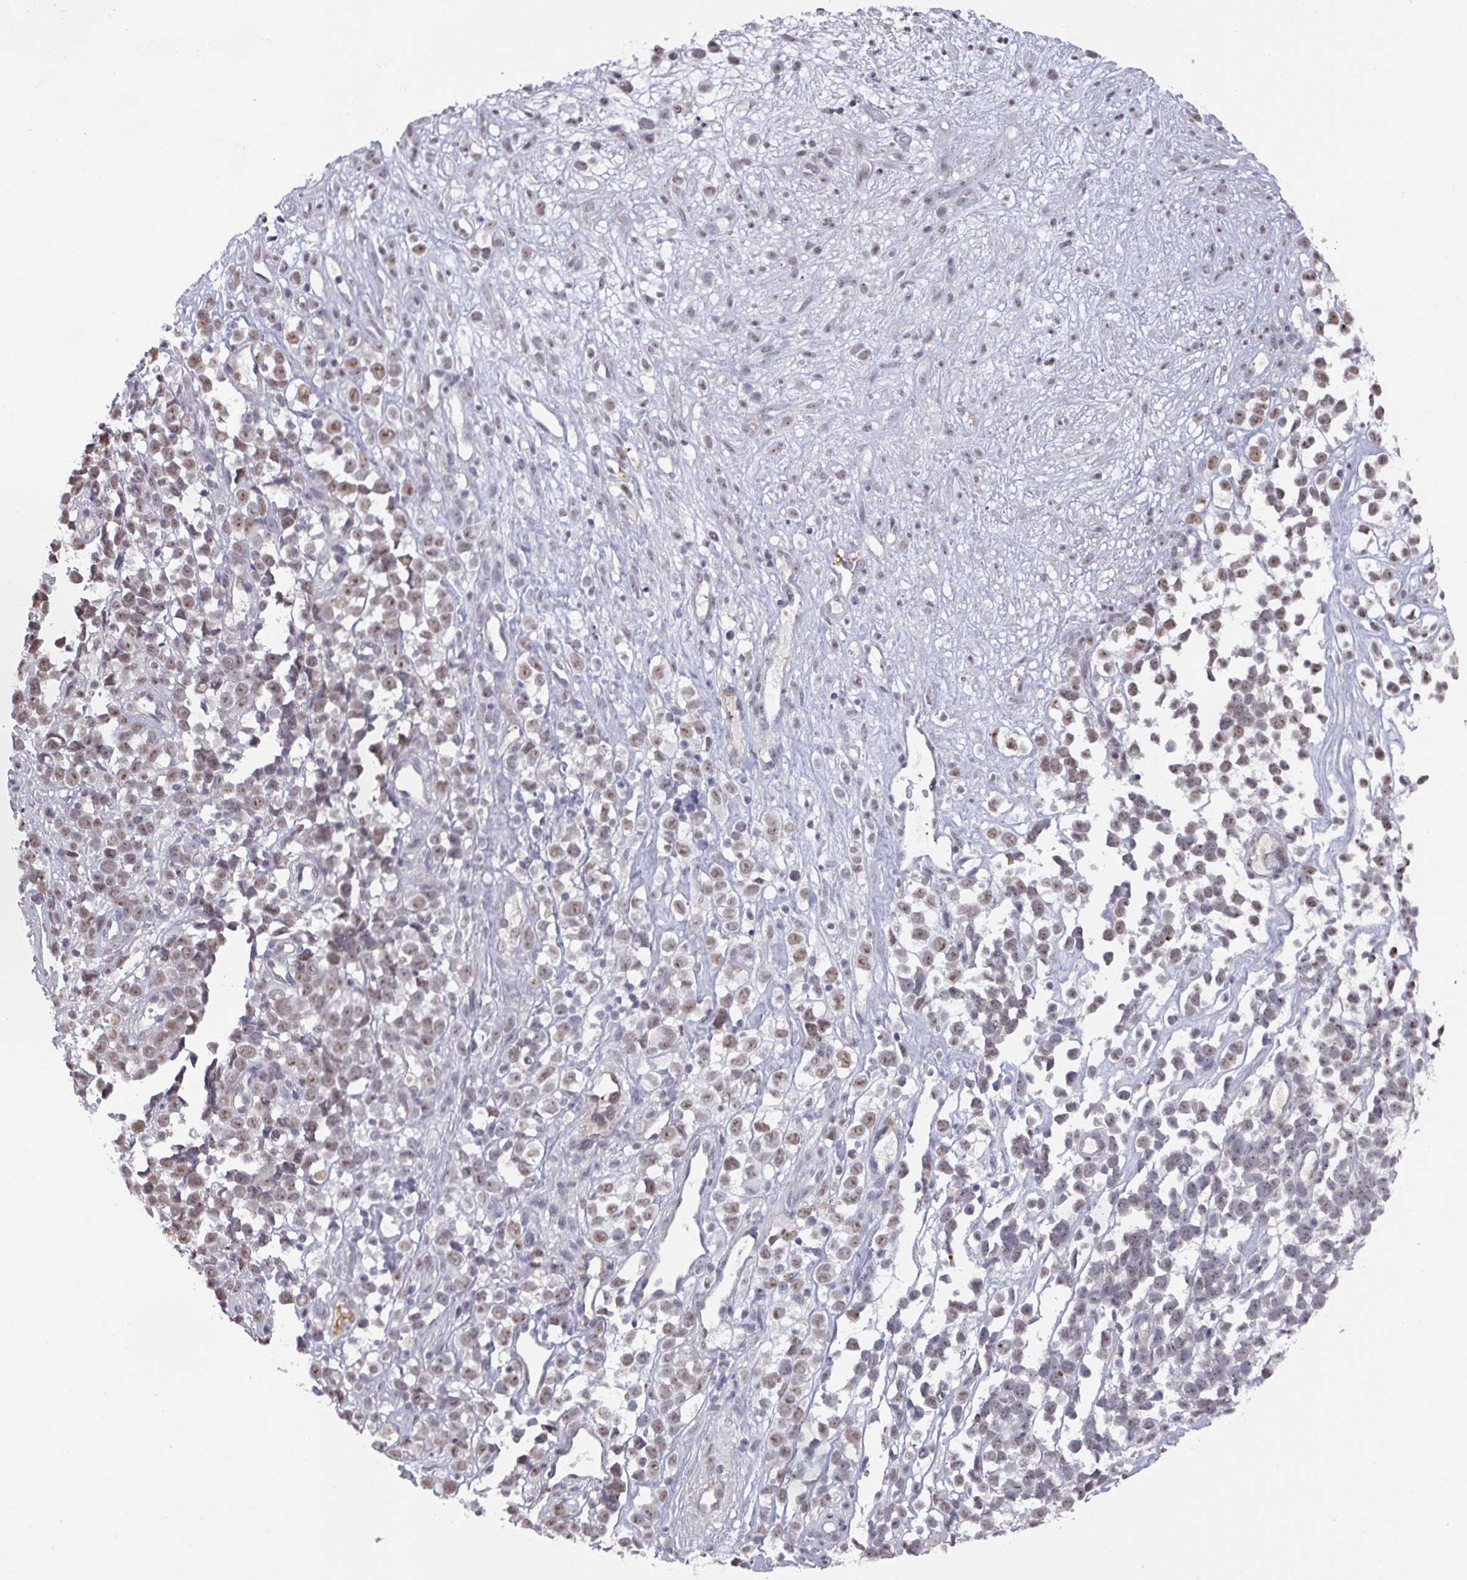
{"staining": {"intensity": "weak", "quantity": ">75%", "location": "nuclear"}, "tissue": "melanoma", "cell_type": "Tumor cells", "image_type": "cancer", "snomed": [{"axis": "morphology", "description": "Malignant melanoma, NOS"}, {"axis": "topography", "description": "Nose, NOS"}], "caption": "This is an image of immunohistochemistry (IHC) staining of melanoma, which shows weak staining in the nuclear of tumor cells.", "gene": "ZNF654", "patient": {"sex": "female", "age": 48}}